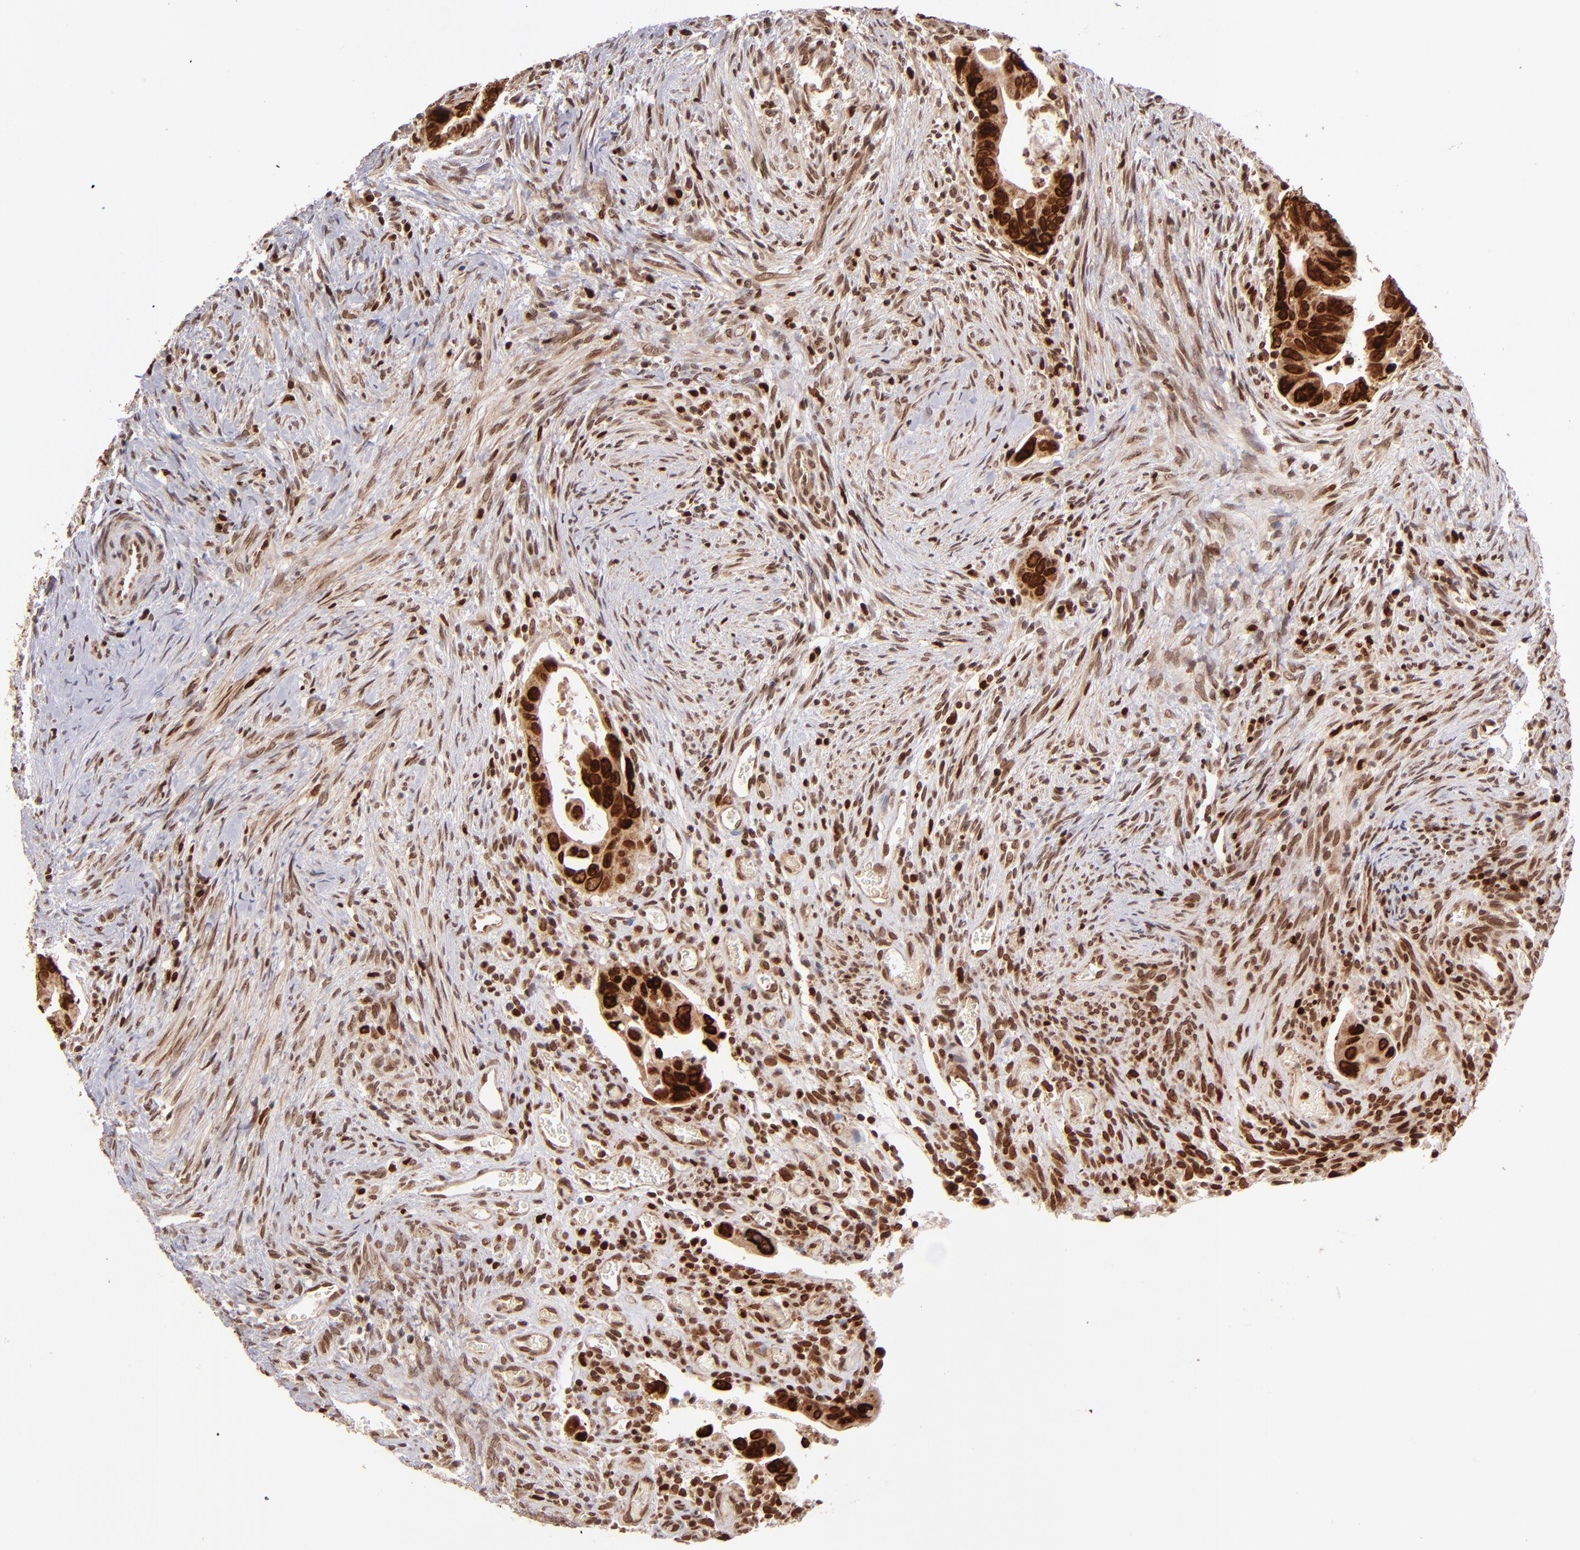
{"staining": {"intensity": "strong", "quantity": ">75%", "location": "cytoplasmic/membranous,nuclear"}, "tissue": "colorectal cancer", "cell_type": "Tumor cells", "image_type": "cancer", "snomed": [{"axis": "morphology", "description": "Adenocarcinoma, NOS"}, {"axis": "topography", "description": "Rectum"}], "caption": "Protein staining demonstrates strong cytoplasmic/membranous and nuclear expression in approximately >75% of tumor cells in adenocarcinoma (colorectal). Immunohistochemistry stains the protein of interest in brown and the nuclei are stained blue.", "gene": "TOP1MT", "patient": {"sex": "male", "age": 53}}